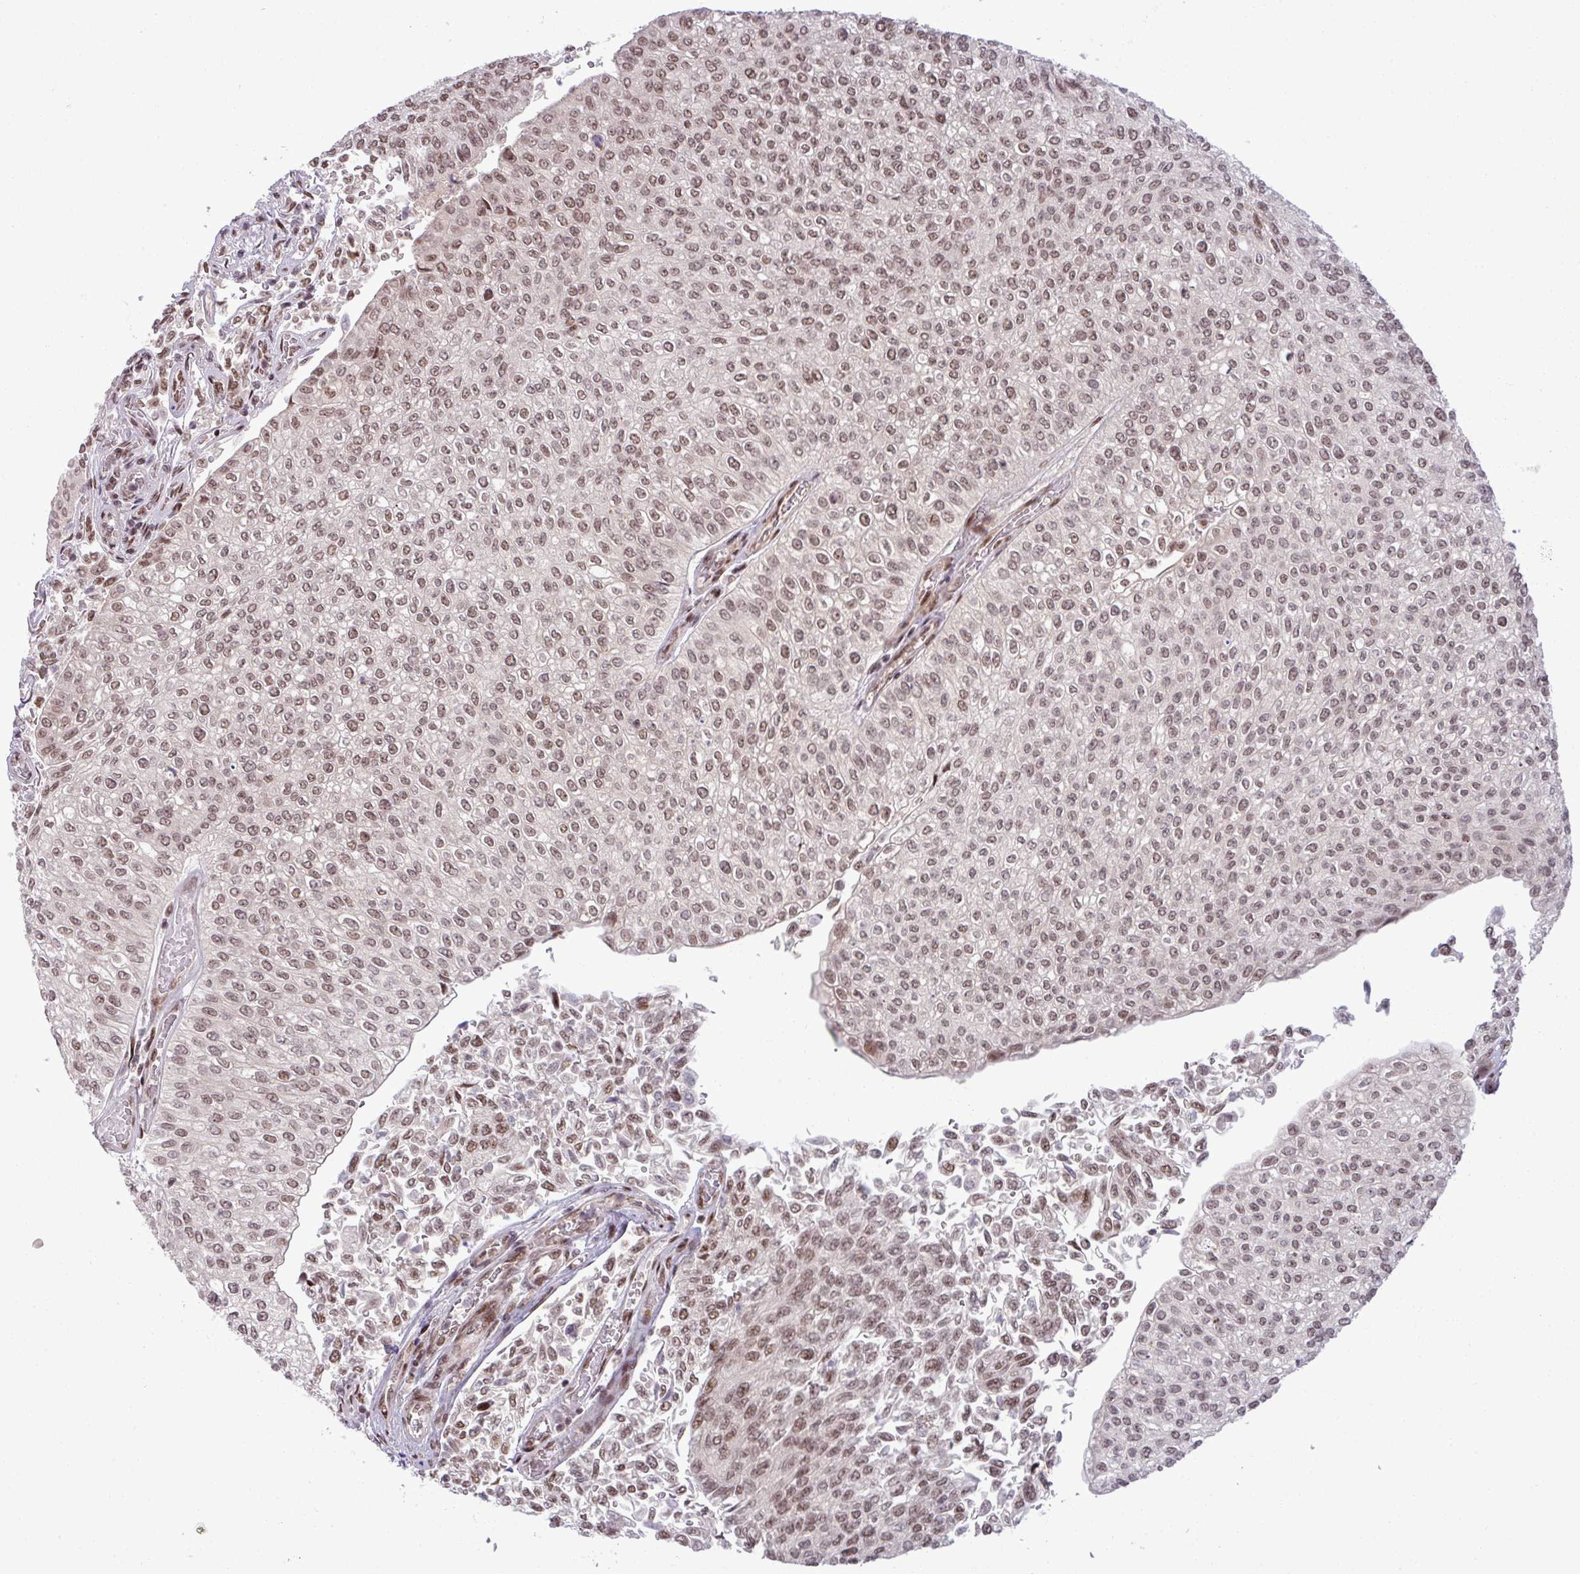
{"staining": {"intensity": "moderate", "quantity": ">75%", "location": "nuclear"}, "tissue": "urothelial cancer", "cell_type": "Tumor cells", "image_type": "cancer", "snomed": [{"axis": "morphology", "description": "Urothelial carcinoma, NOS"}, {"axis": "topography", "description": "Urinary bladder"}], "caption": "This photomicrograph displays urothelial cancer stained with IHC to label a protein in brown. The nuclear of tumor cells show moderate positivity for the protein. Nuclei are counter-stained blue.", "gene": "PTPN20", "patient": {"sex": "male", "age": 59}}